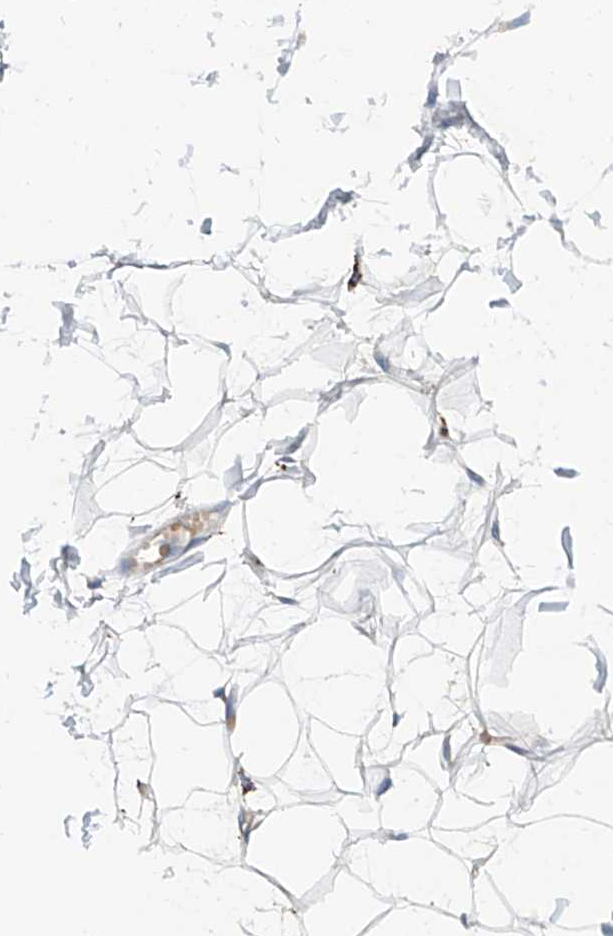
{"staining": {"intensity": "negative", "quantity": "none", "location": "none"}, "tissue": "adipose tissue", "cell_type": "Adipocytes", "image_type": "normal", "snomed": [{"axis": "morphology", "description": "Normal tissue, NOS"}, {"axis": "topography", "description": "Breast"}], "caption": "There is no significant positivity in adipocytes of adipose tissue. (Immunohistochemistry (ihc), brightfield microscopy, high magnification).", "gene": "CPNE5", "patient": {"sex": "female", "age": 23}}